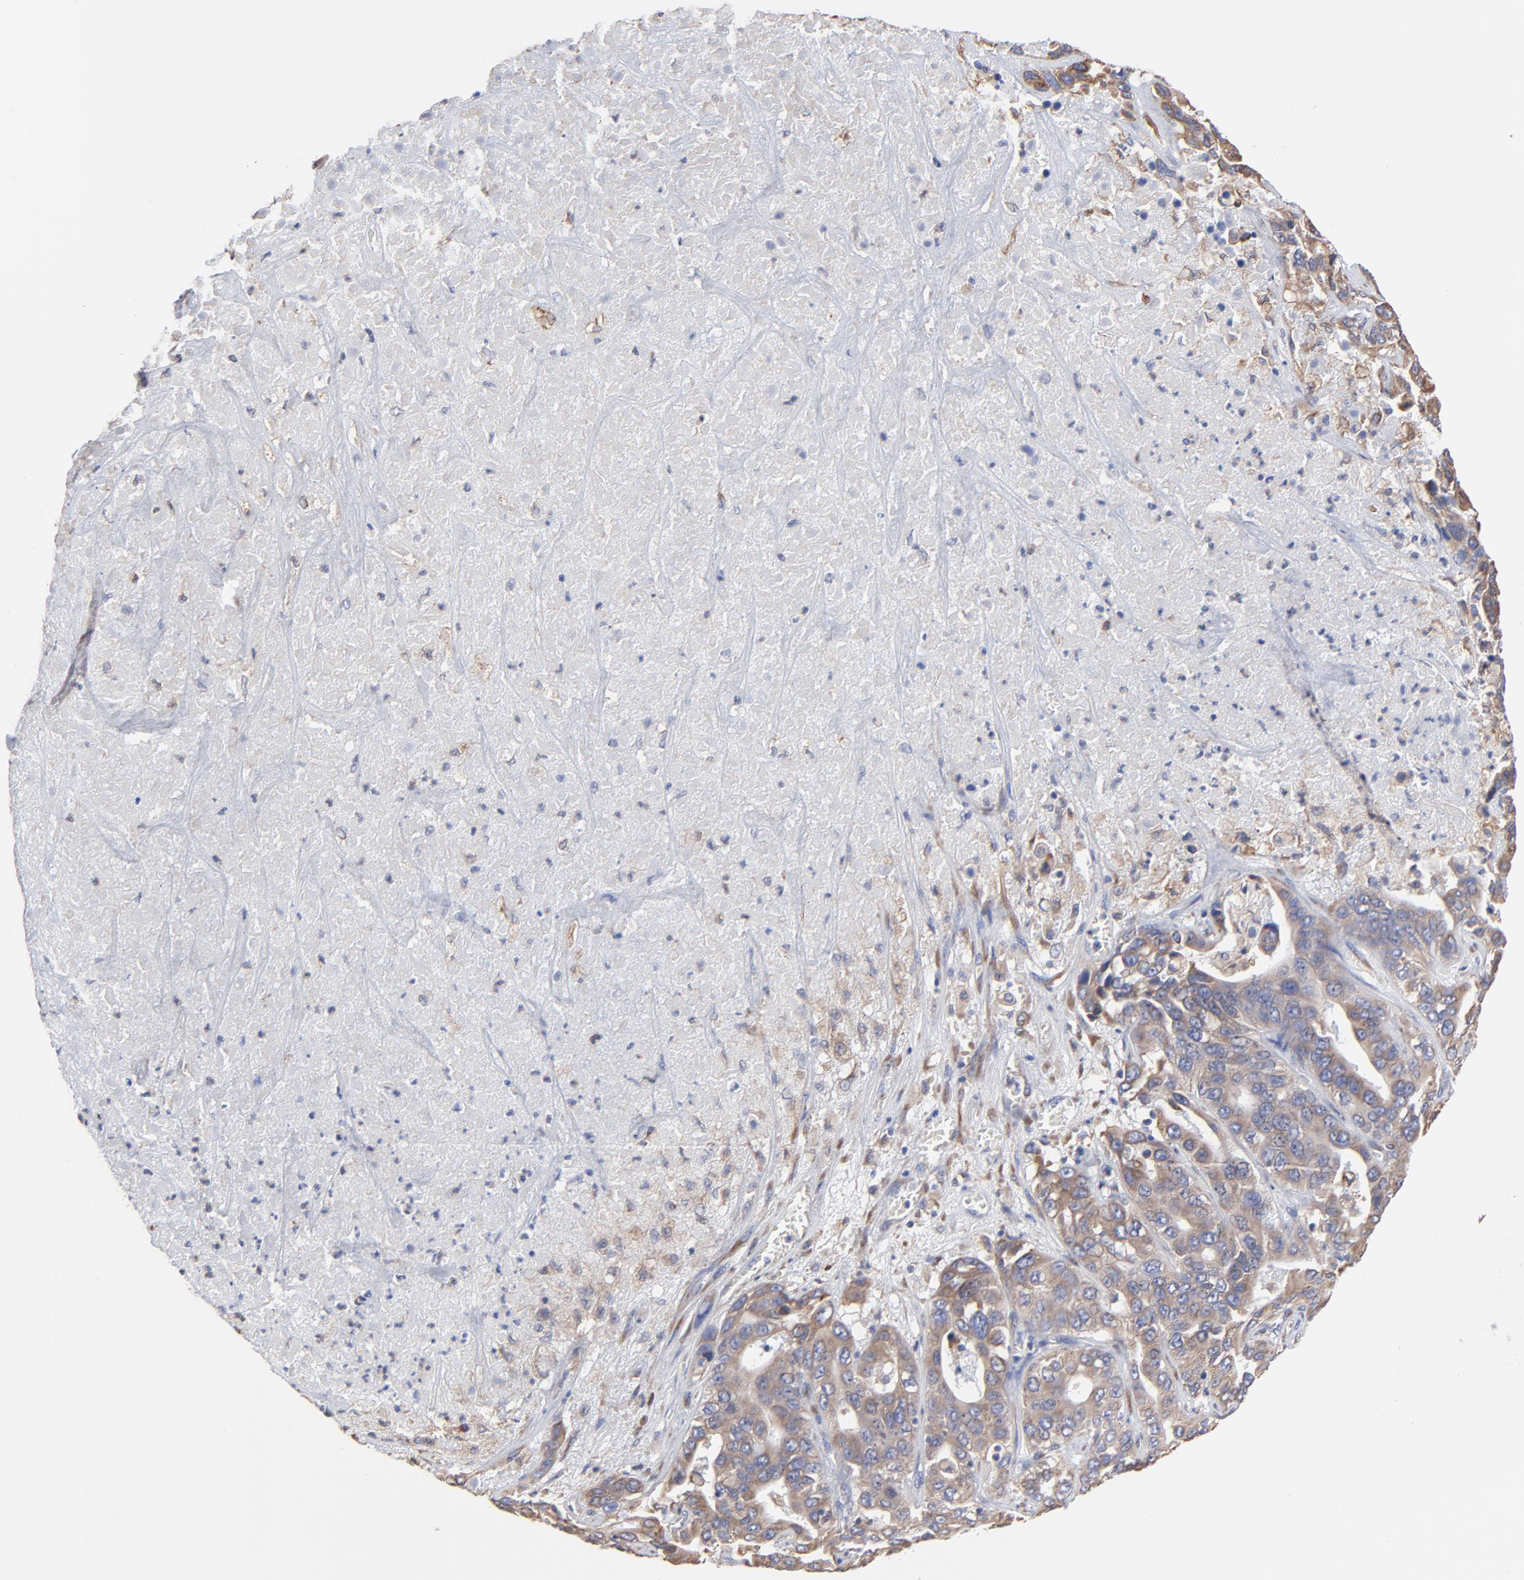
{"staining": {"intensity": "weak", "quantity": ">75%", "location": "cytoplasmic/membranous"}, "tissue": "liver cancer", "cell_type": "Tumor cells", "image_type": "cancer", "snomed": [{"axis": "morphology", "description": "Cholangiocarcinoma"}, {"axis": "topography", "description": "Liver"}], "caption": "Approximately >75% of tumor cells in human liver cancer demonstrate weak cytoplasmic/membranous protein positivity as visualized by brown immunohistochemical staining.", "gene": "LMAN1", "patient": {"sex": "female", "age": 52}}